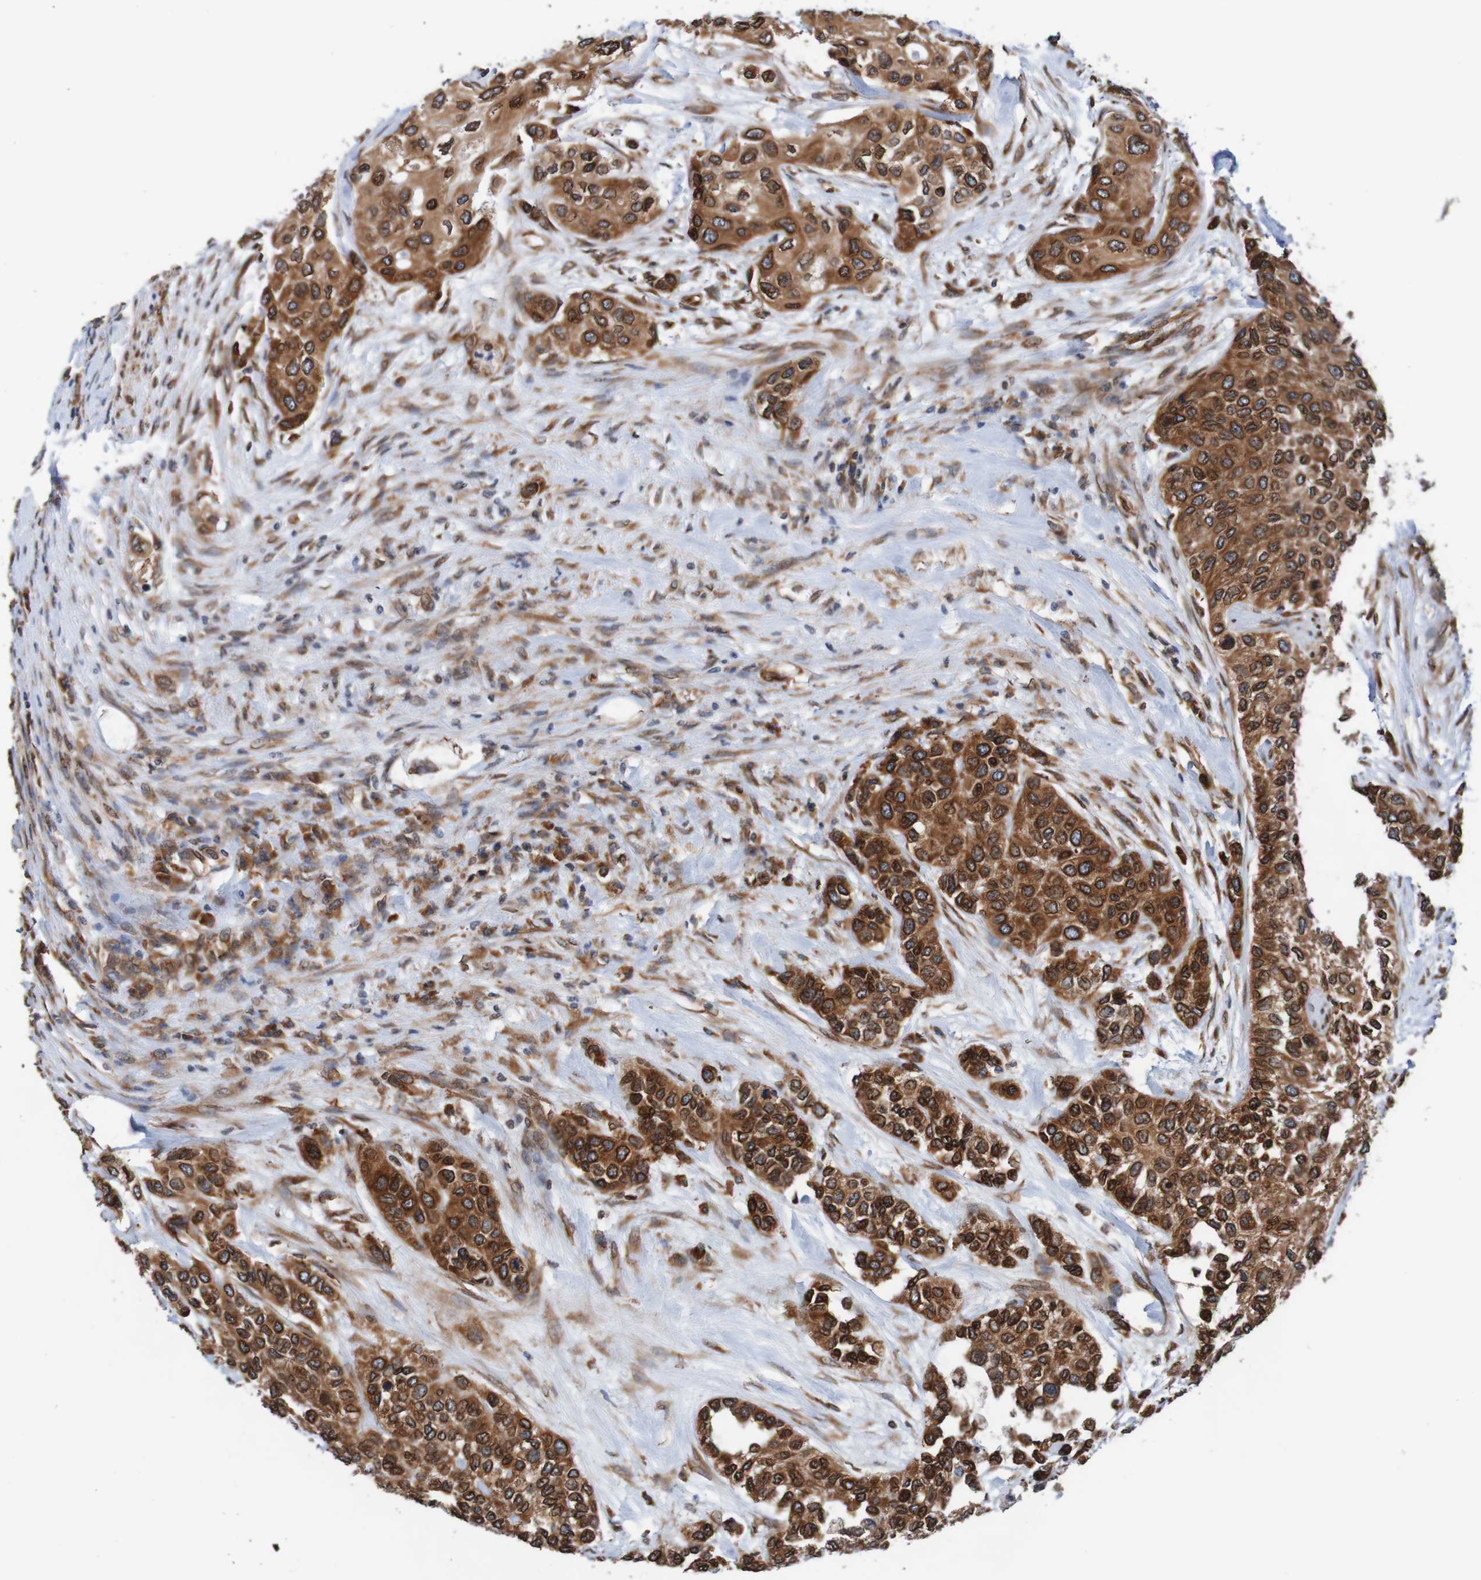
{"staining": {"intensity": "strong", "quantity": ">75%", "location": "cytoplasmic/membranous,nuclear"}, "tissue": "urothelial cancer", "cell_type": "Tumor cells", "image_type": "cancer", "snomed": [{"axis": "morphology", "description": "Urothelial carcinoma, High grade"}, {"axis": "topography", "description": "Urinary bladder"}], "caption": "This histopathology image displays immunohistochemistry (IHC) staining of high-grade urothelial carcinoma, with high strong cytoplasmic/membranous and nuclear expression in approximately >75% of tumor cells.", "gene": "TMEM109", "patient": {"sex": "female", "age": 56}}